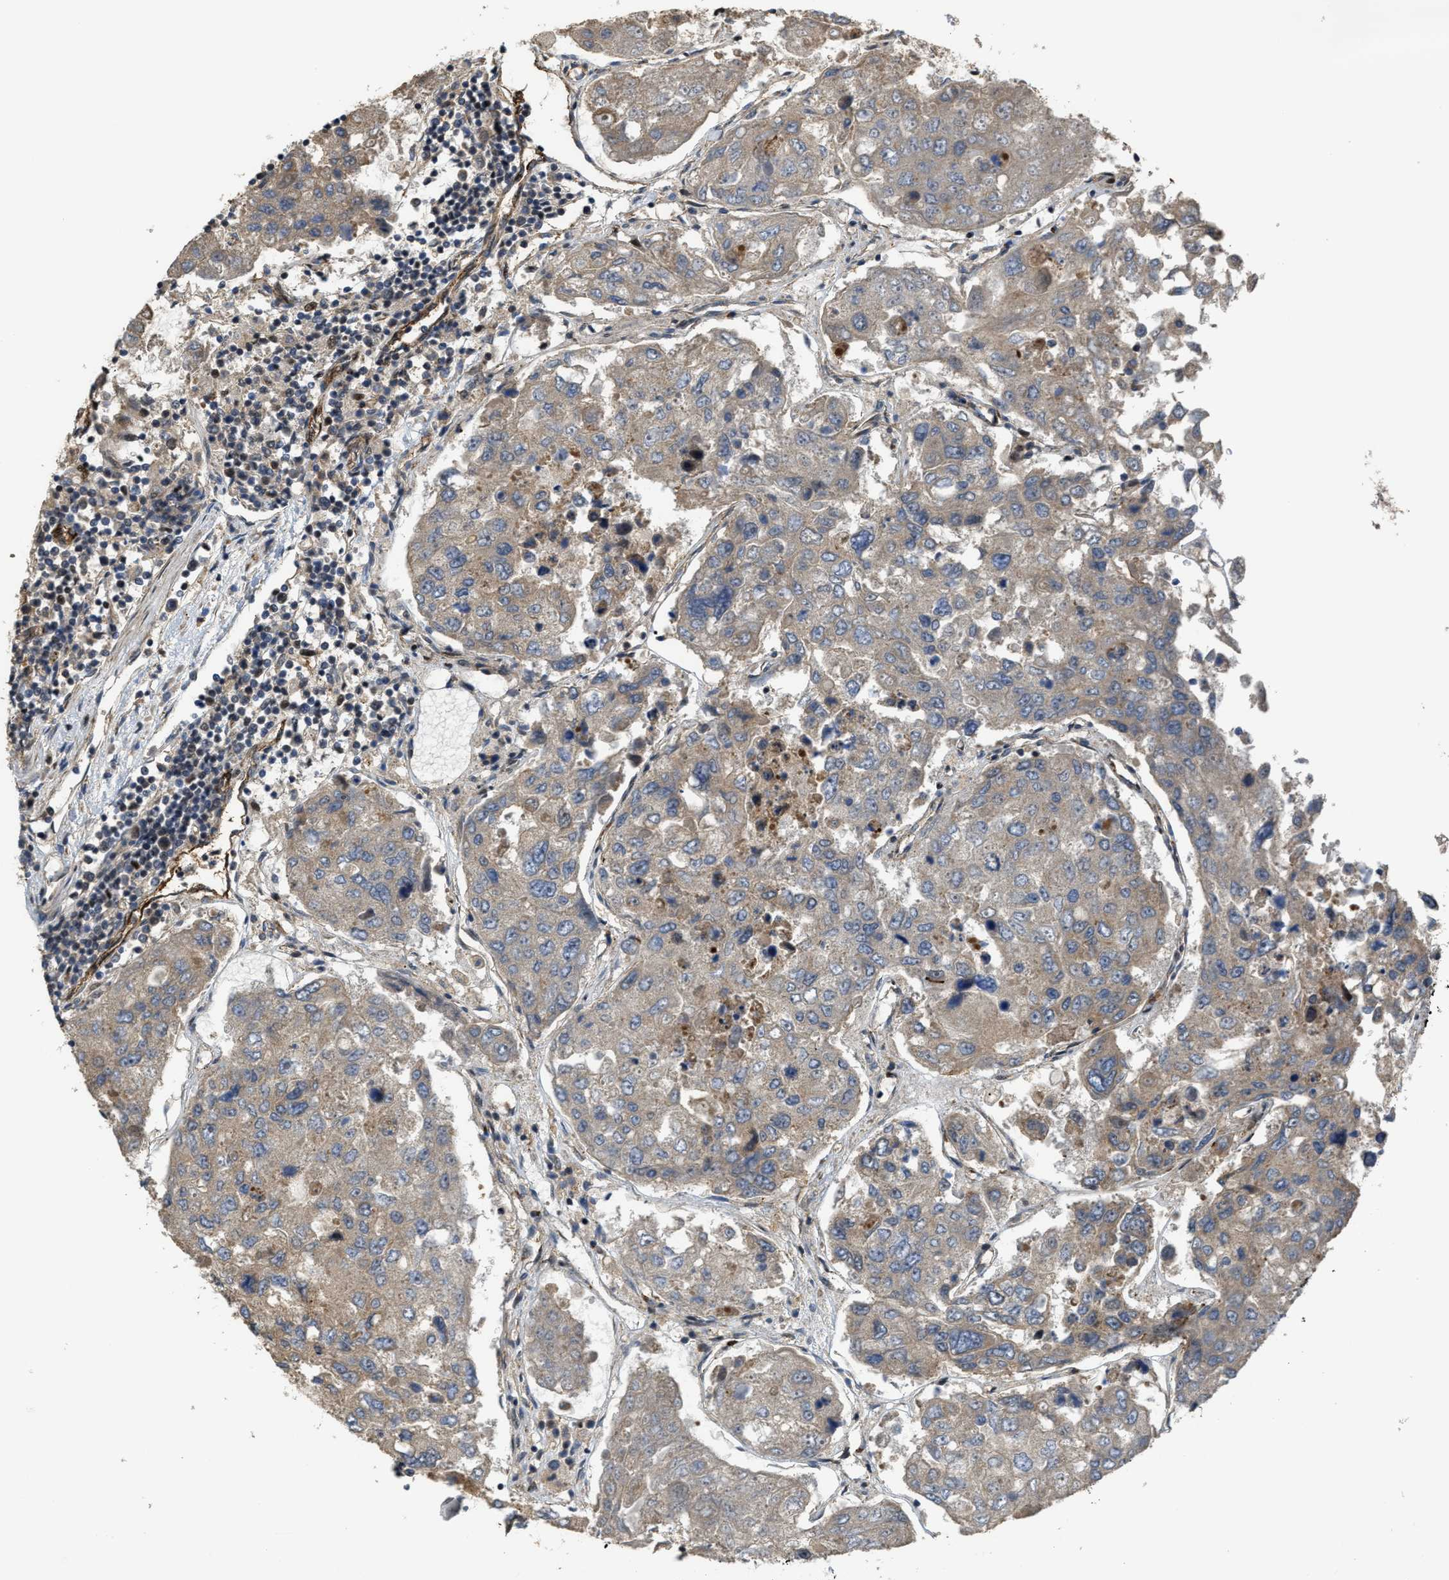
{"staining": {"intensity": "weak", "quantity": "<25%", "location": "cytoplasmic/membranous"}, "tissue": "urothelial cancer", "cell_type": "Tumor cells", "image_type": "cancer", "snomed": [{"axis": "morphology", "description": "Urothelial carcinoma, High grade"}, {"axis": "topography", "description": "Lymph node"}, {"axis": "topography", "description": "Urinary bladder"}], "caption": "A photomicrograph of human urothelial cancer is negative for staining in tumor cells. The staining is performed using DAB brown chromogen with nuclei counter-stained in using hematoxylin.", "gene": "DPF2", "patient": {"sex": "male", "age": 51}}